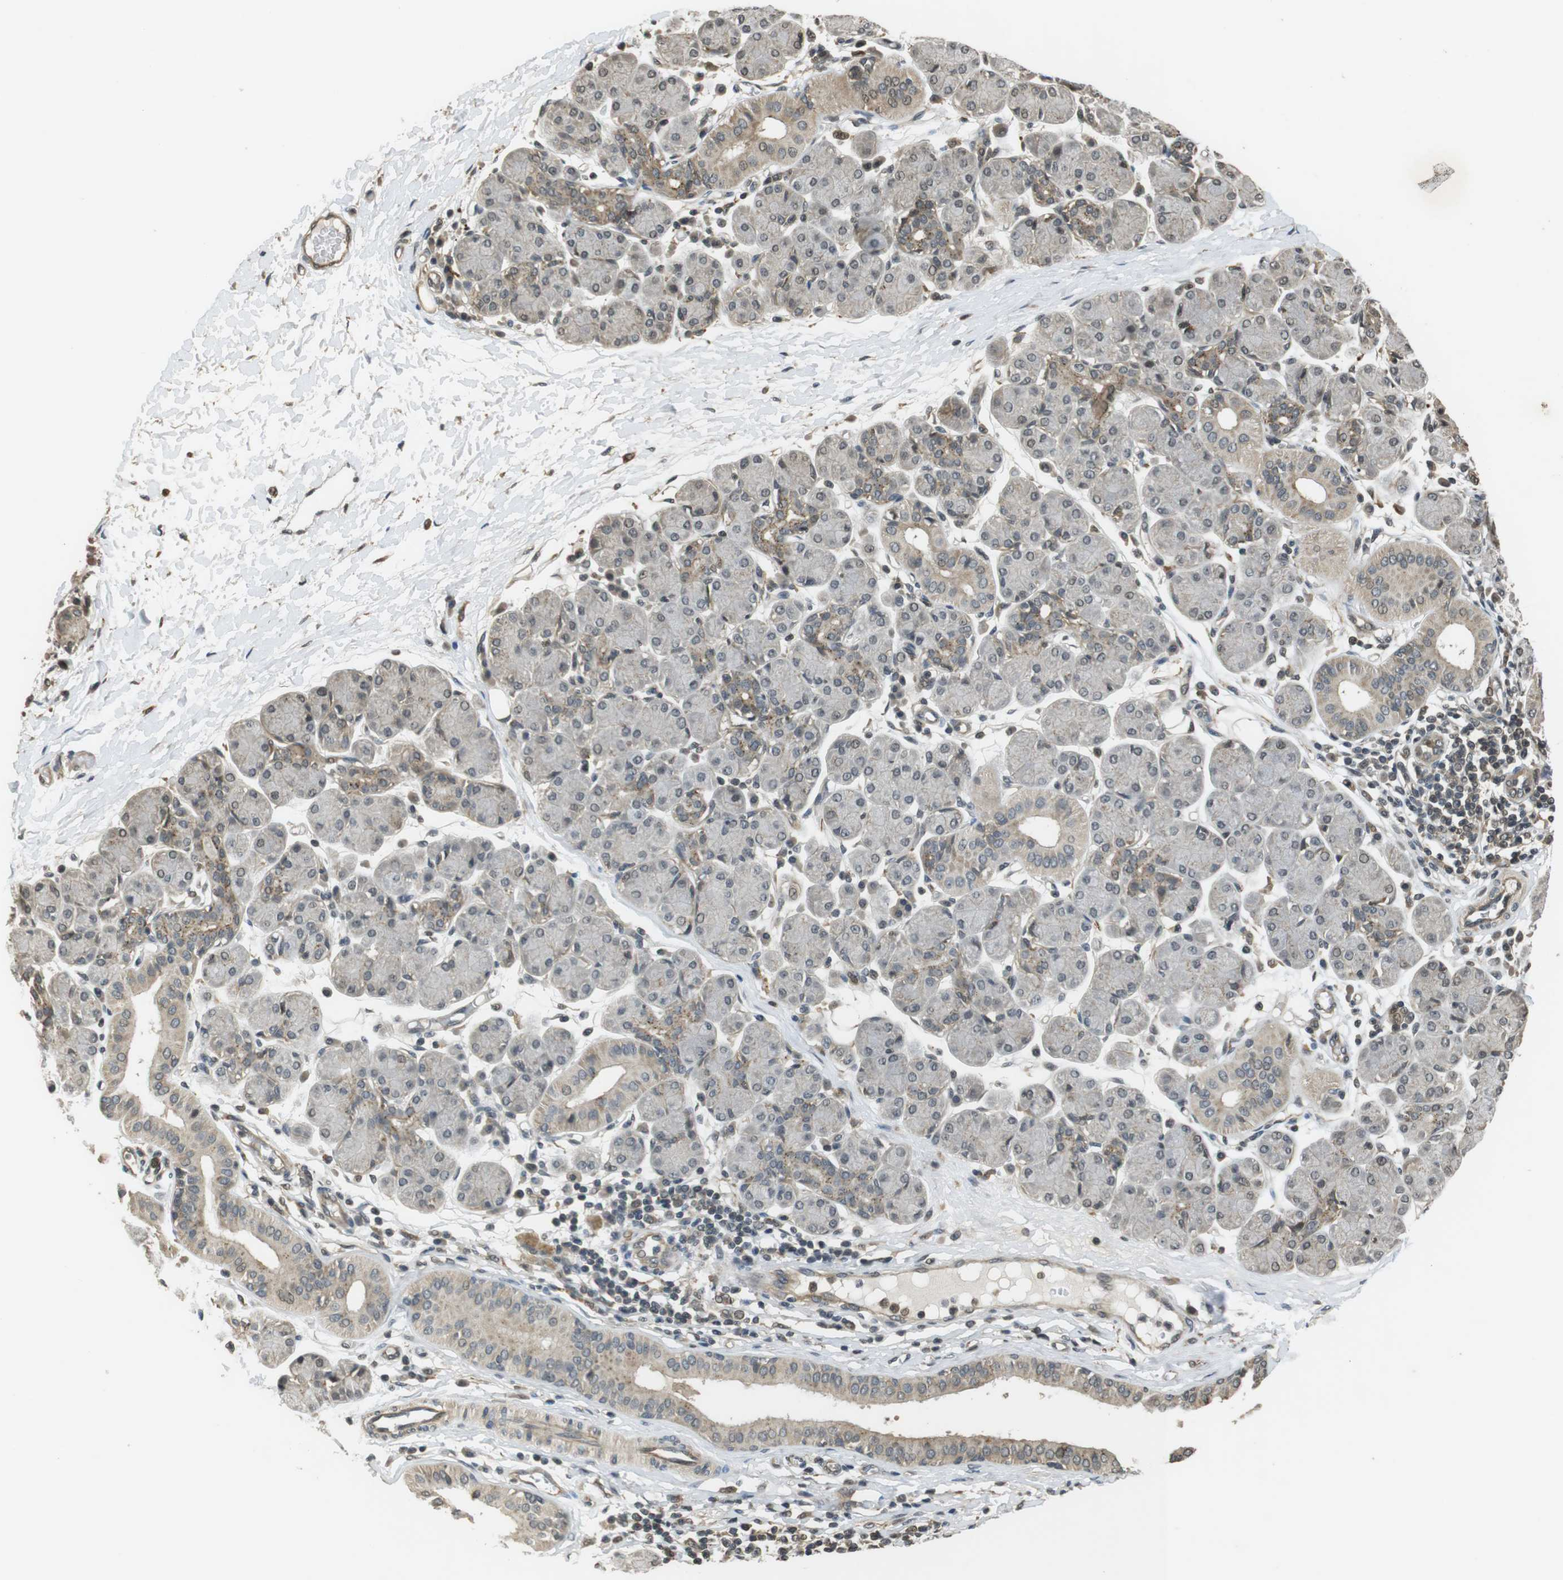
{"staining": {"intensity": "weak", "quantity": "<25%", "location": "cytoplasmic/membranous"}, "tissue": "salivary gland", "cell_type": "Glandular cells", "image_type": "normal", "snomed": [{"axis": "morphology", "description": "Normal tissue, NOS"}, {"axis": "morphology", "description": "Inflammation, NOS"}, {"axis": "topography", "description": "Lymph node"}, {"axis": "topography", "description": "Salivary gland"}], "caption": "Immunohistochemistry histopathology image of normal human salivary gland stained for a protein (brown), which demonstrates no staining in glandular cells.", "gene": "FZD10", "patient": {"sex": "male", "age": 3}}